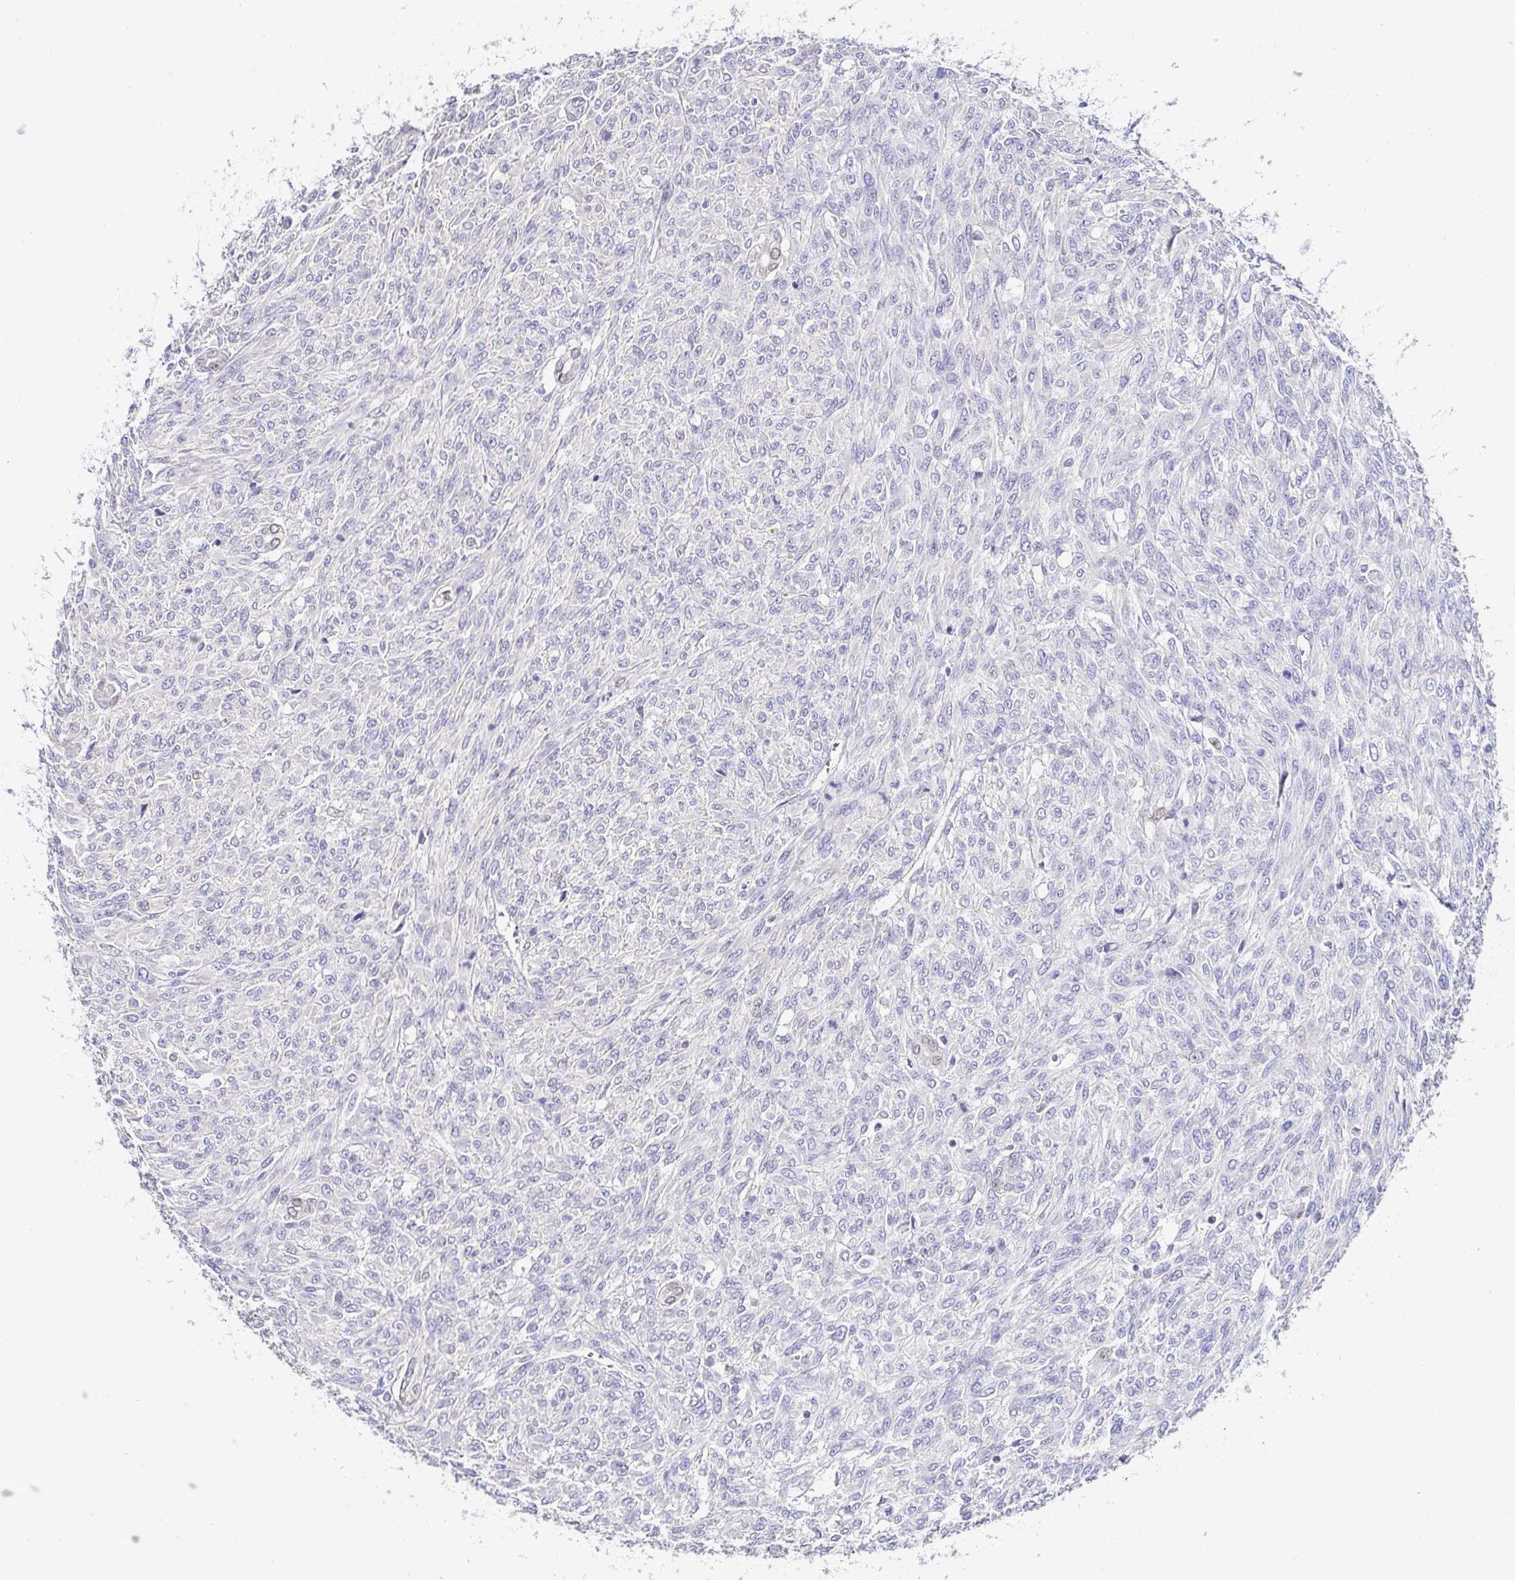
{"staining": {"intensity": "negative", "quantity": "none", "location": "none"}, "tissue": "renal cancer", "cell_type": "Tumor cells", "image_type": "cancer", "snomed": [{"axis": "morphology", "description": "Adenocarcinoma, NOS"}, {"axis": "topography", "description": "Kidney"}], "caption": "DAB (3,3'-diaminobenzidine) immunohistochemical staining of human renal cancer demonstrates no significant positivity in tumor cells.", "gene": "AKAP14", "patient": {"sex": "male", "age": 58}}